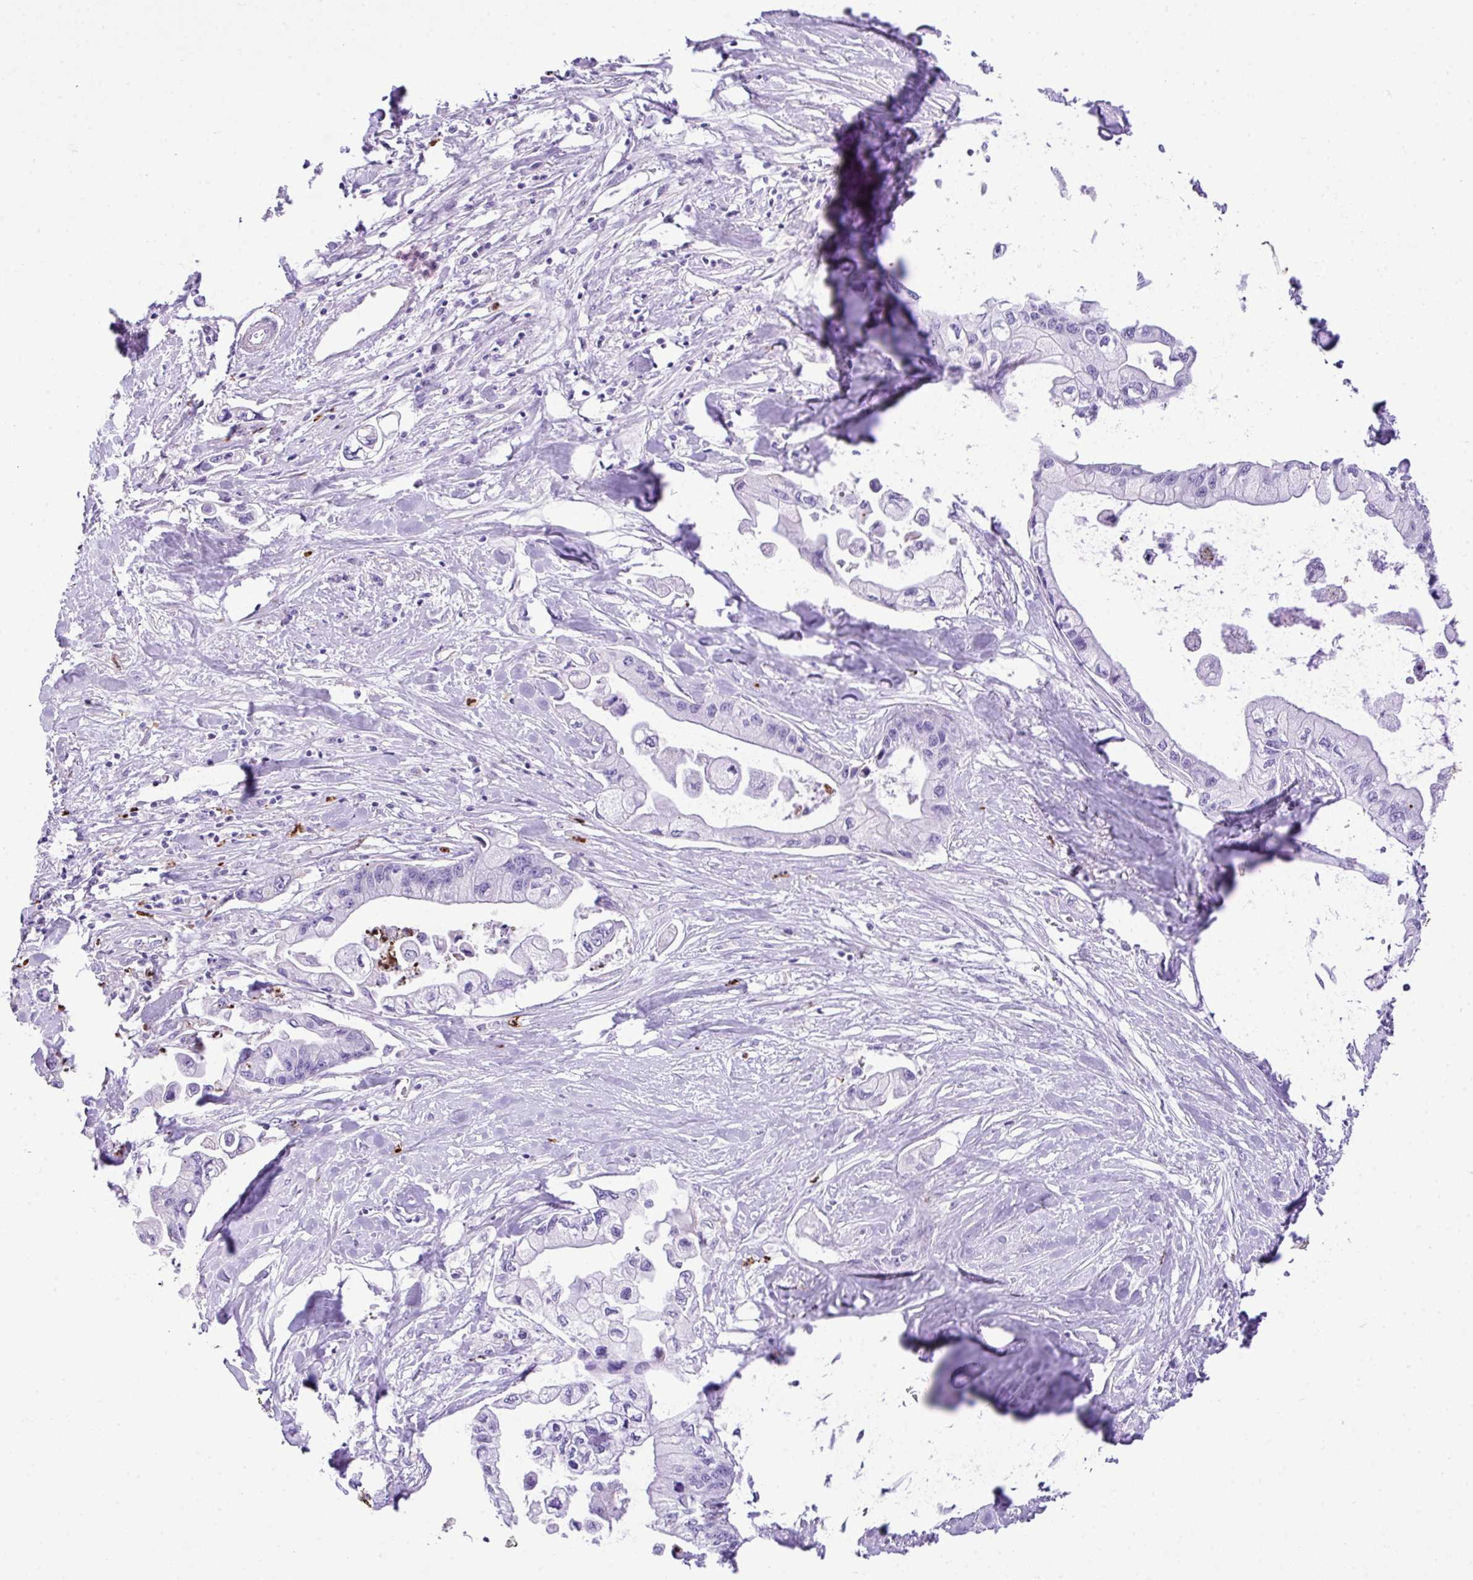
{"staining": {"intensity": "negative", "quantity": "none", "location": "none"}, "tissue": "pancreatic cancer", "cell_type": "Tumor cells", "image_type": "cancer", "snomed": [{"axis": "morphology", "description": "Adenocarcinoma, NOS"}, {"axis": "topography", "description": "Pancreas"}], "caption": "A high-resolution photomicrograph shows IHC staining of pancreatic adenocarcinoma, which shows no significant staining in tumor cells.", "gene": "RCAN2", "patient": {"sex": "male", "age": 61}}